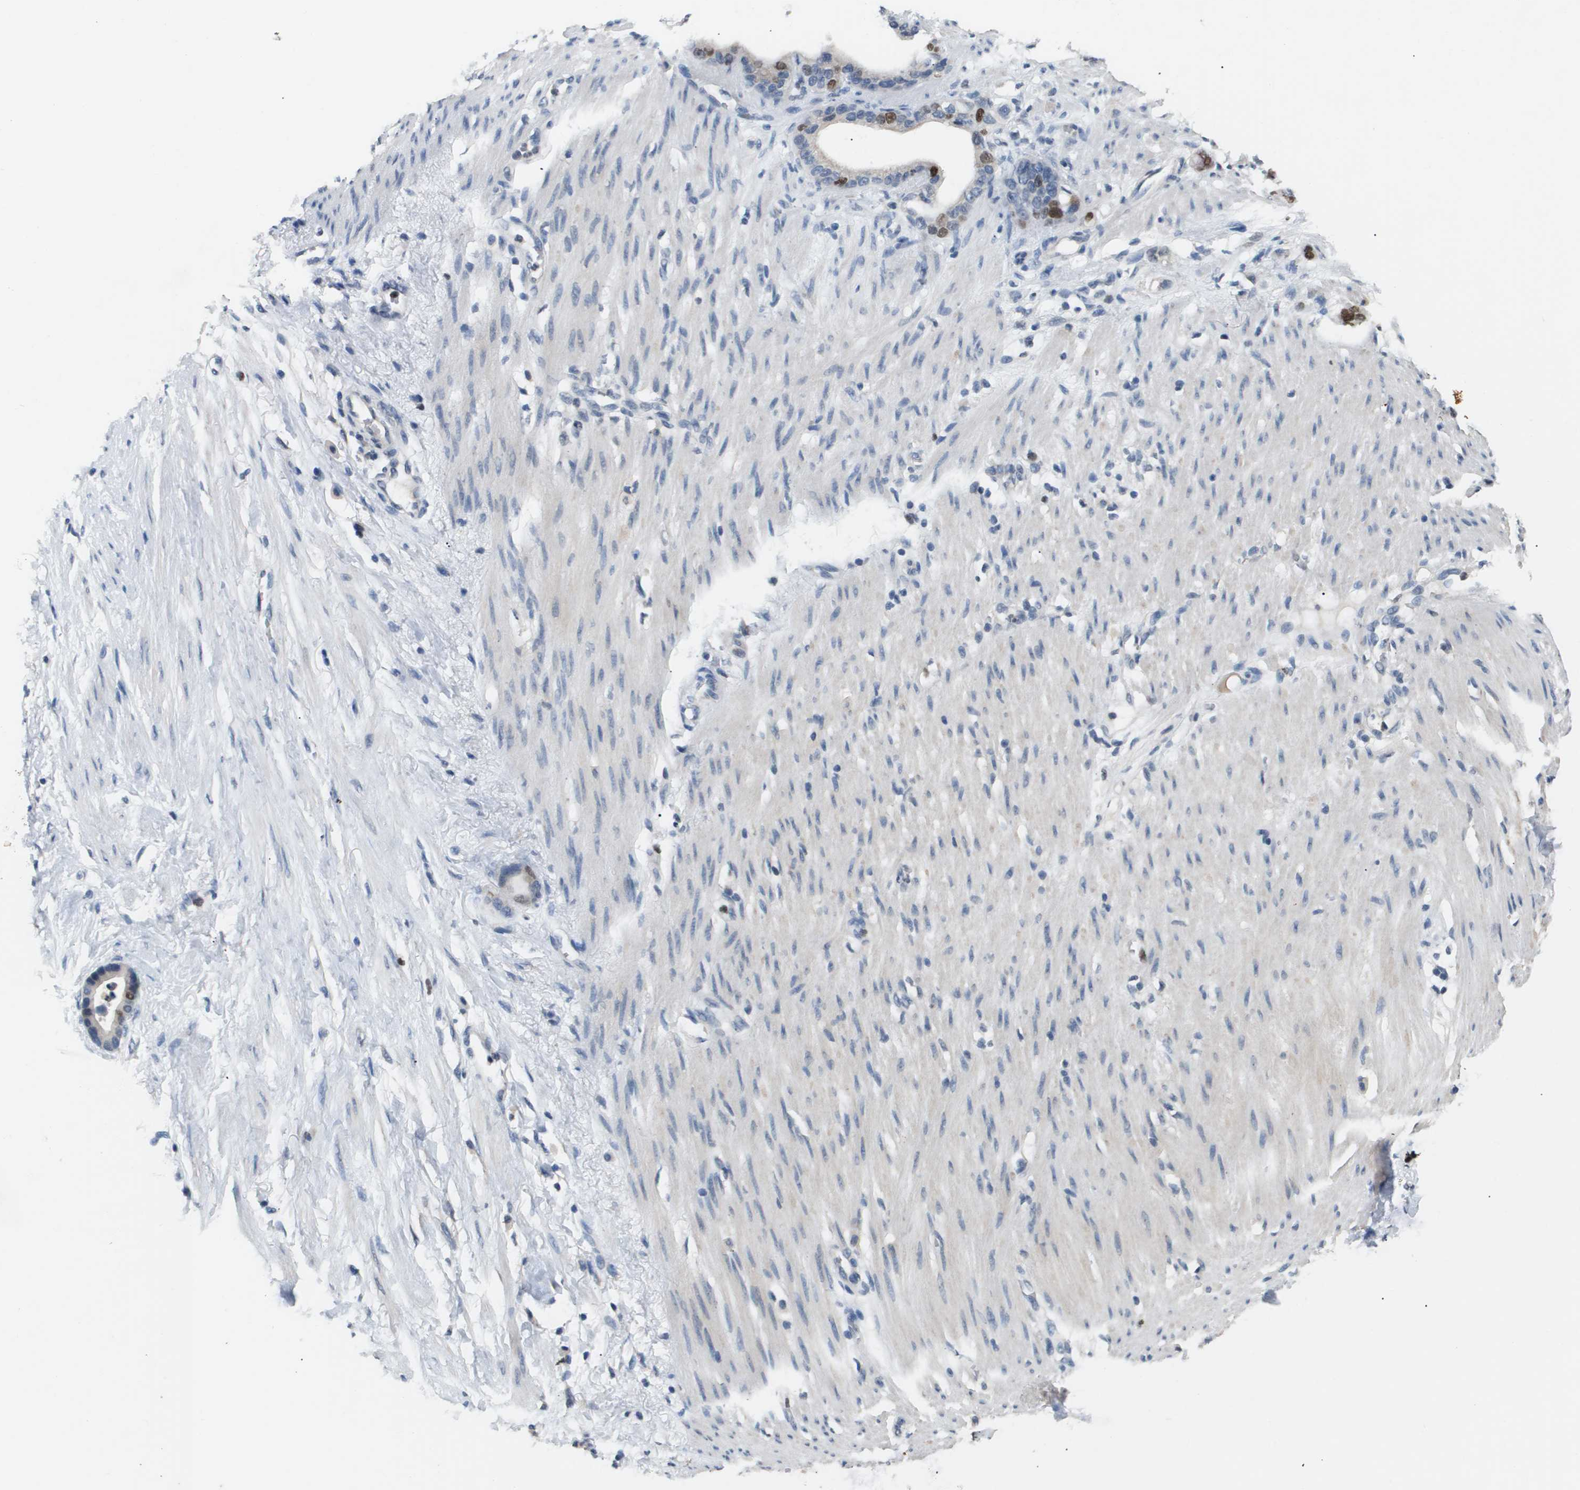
{"staining": {"intensity": "strong", "quantity": "25%-75%", "location": "nuclear"}, "tissue": "stomach cancer", "cell_type": "Tumor cells", "image_type": "cancer", "snomed": [{"axis": "morphology", "description": "Adenocarcinoma, NOS"}, {"axis": "topography", "description": "Stomach"}], "caption": "An image of stomach cancer stained for a protein reveals strong nuclear brown staining in tumor cells.", "gene": "ANAPC2", "patient": {"sex": "female", "age": 75}}